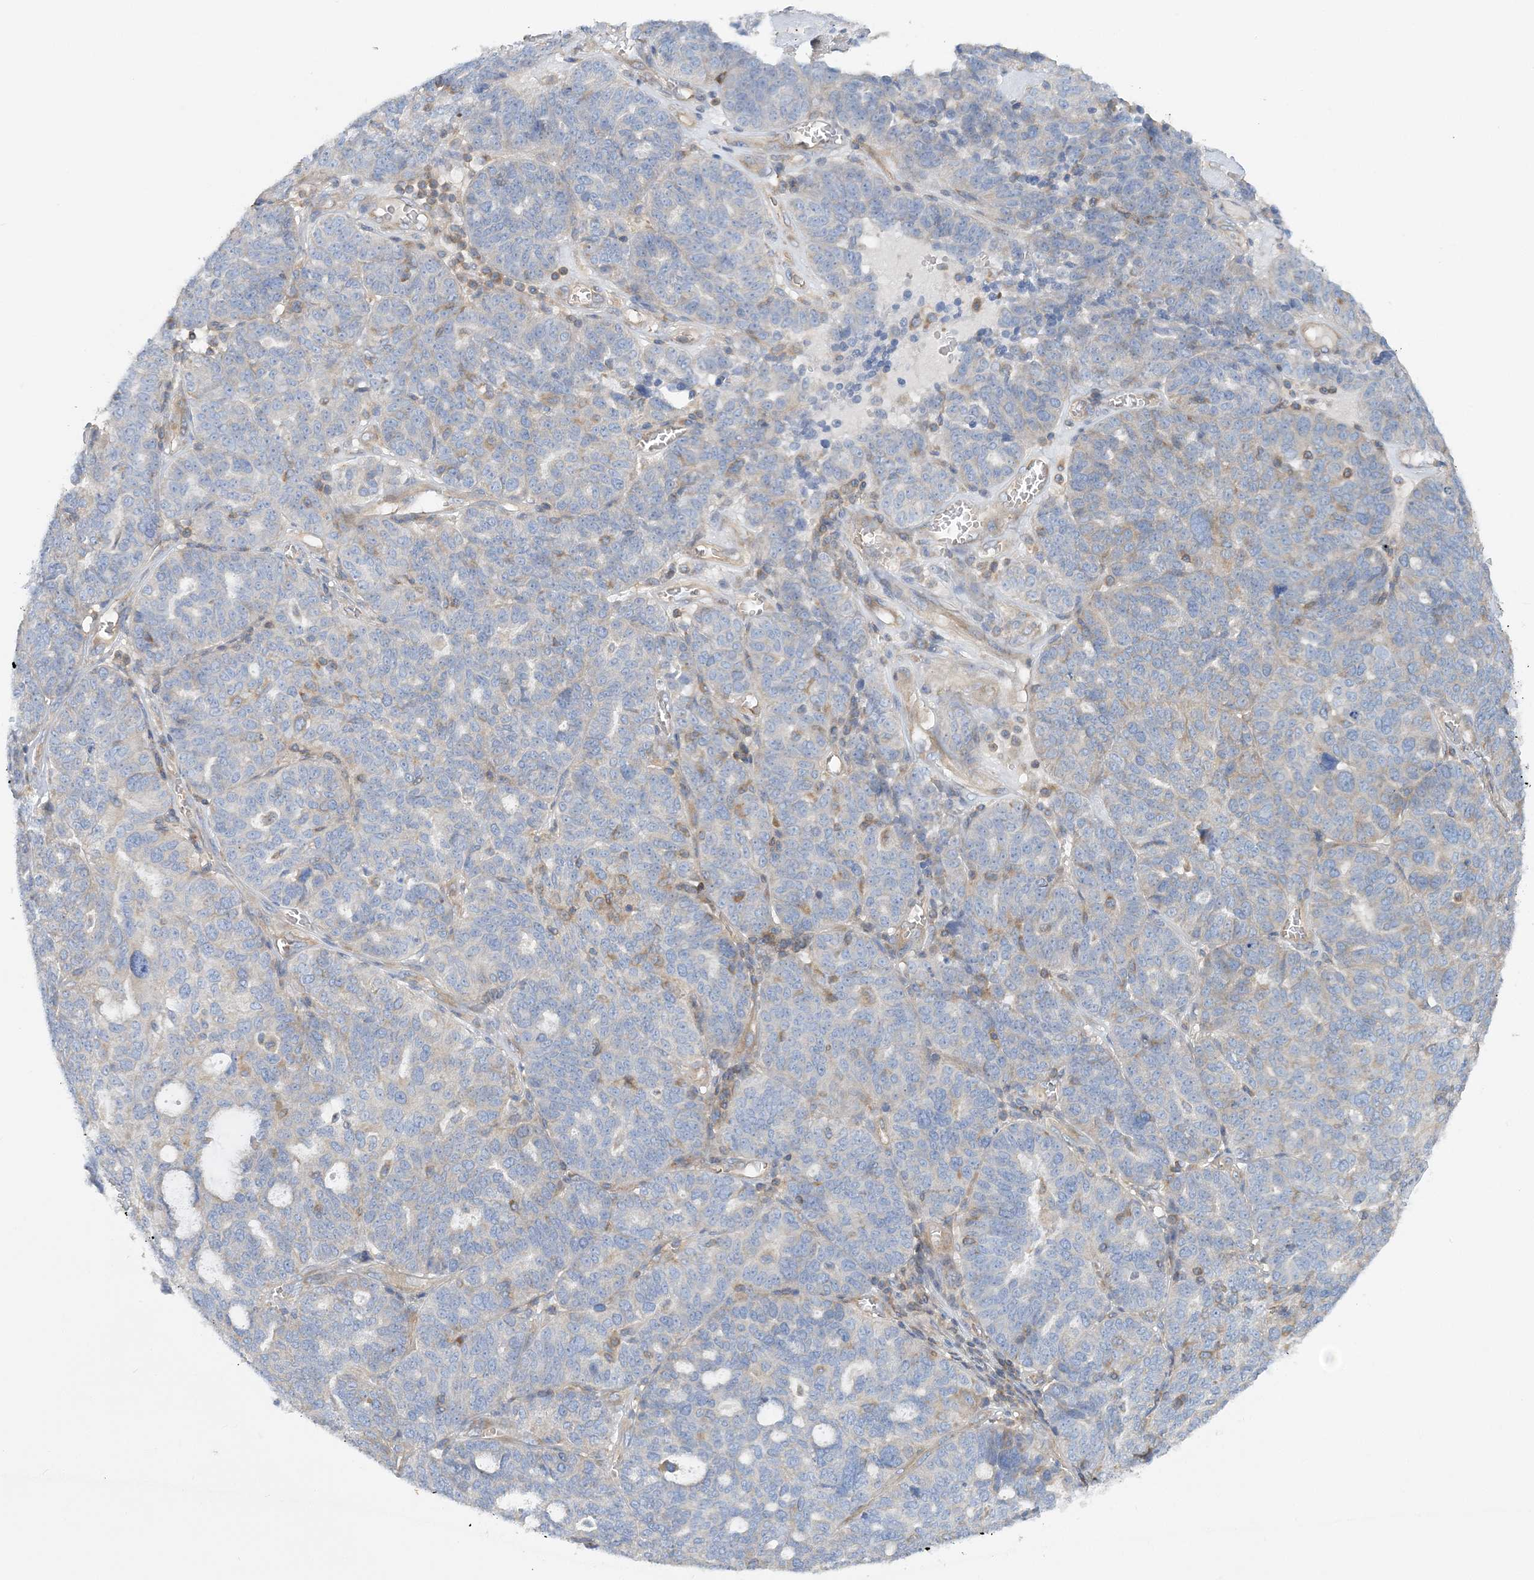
{"staining": {"intensity": "negative", "quantity": "none", "location": "none"}, "tissue": "ovarian cancer", "cell_type": "Tumor cells", "image_type": "cancer", "snomed": [{"axis": "morphology", "description": "Cystadenocarcinoma, serous, NOS"}, {"axis": "topography", "description": "Ovary"}], "caption": "A high-resolution image shows immunohistochemistry staining of ovarian cancer, which reveals no significant expression in tumor cells.", "gene": "FAM114A2", "patient": {"sex": "female", "age": 59}}